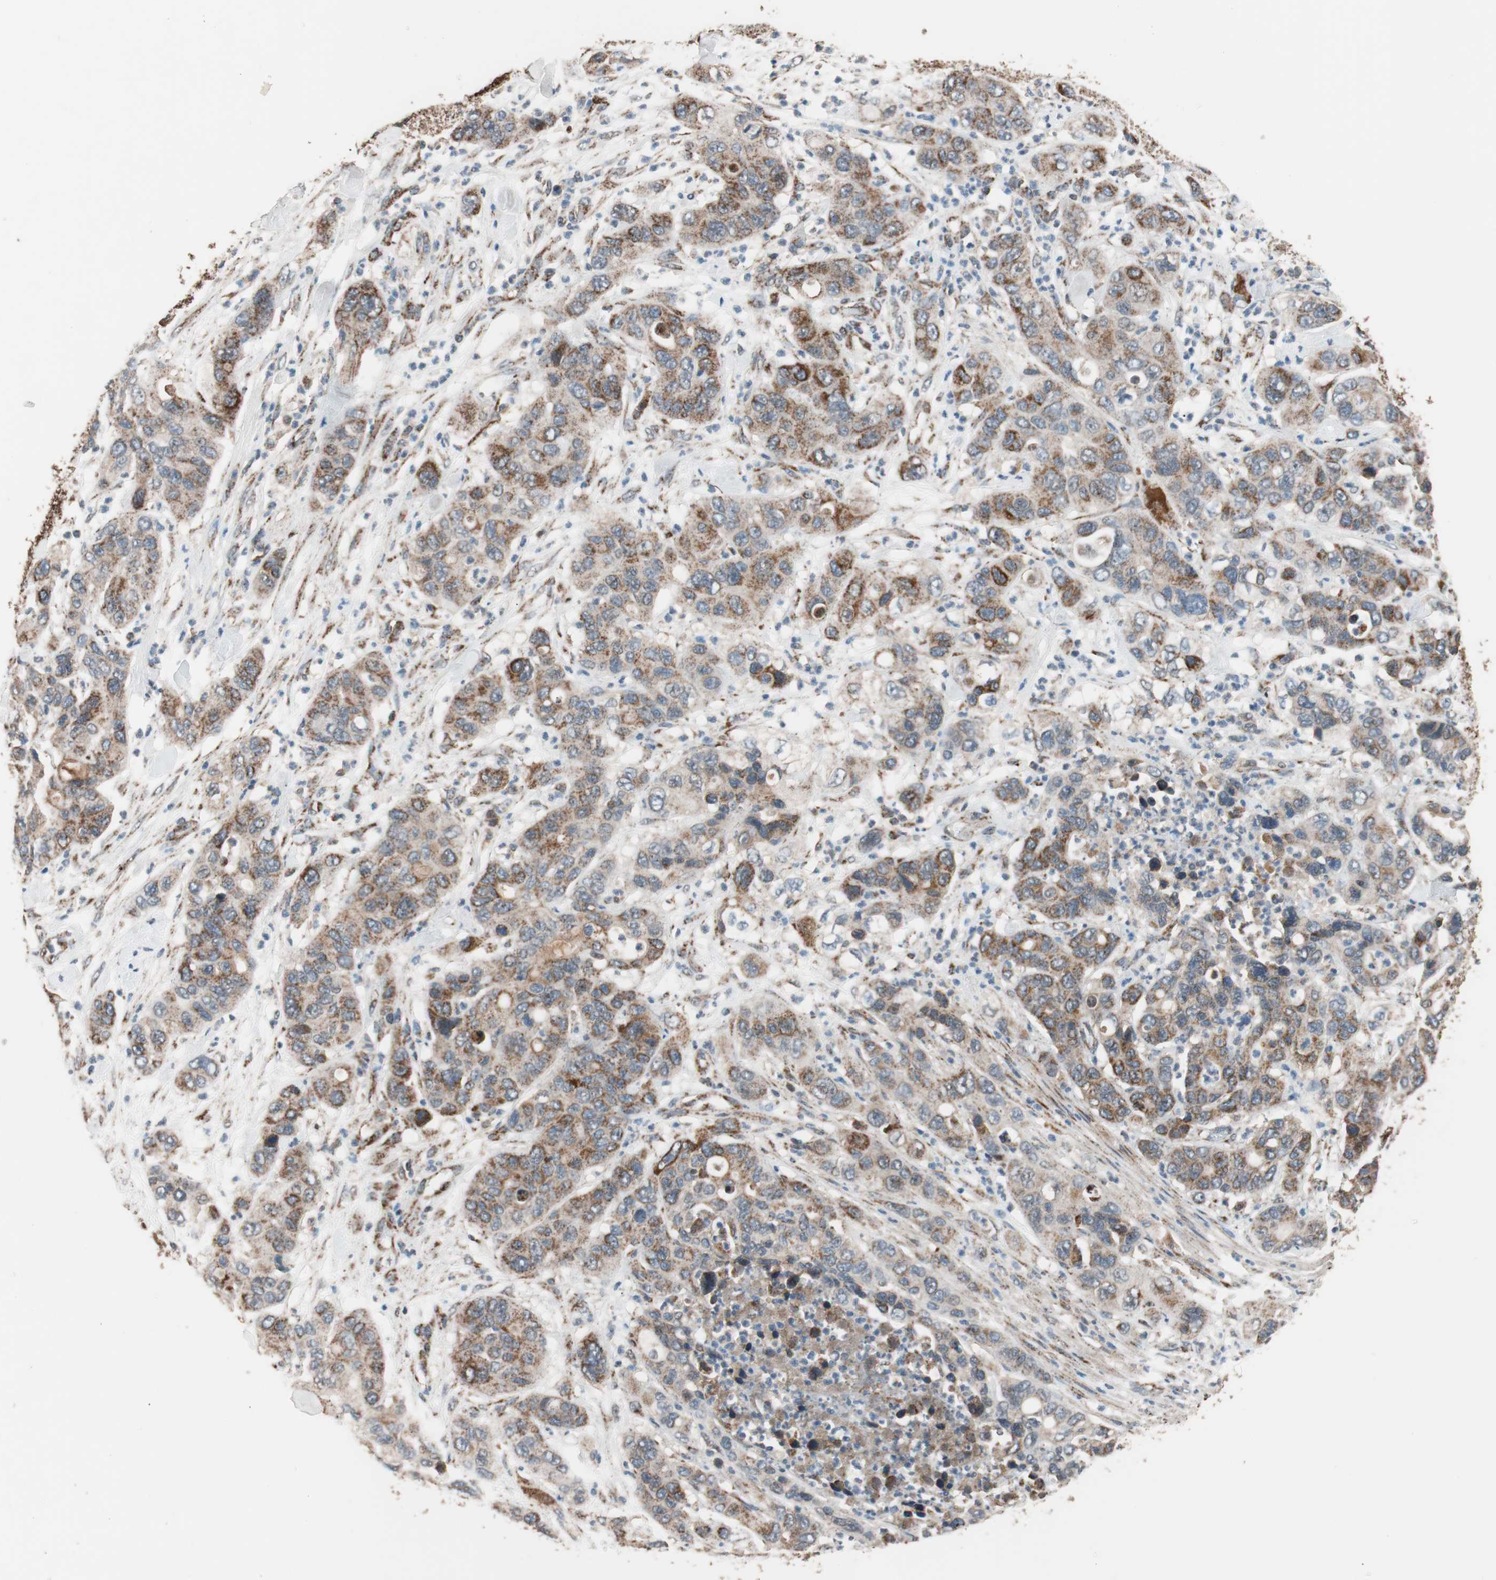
{"staining": {"intensity": "moderate", "quantity": ">75%", "location": "cytoplasmic/membranous"}, "tissue": "pancreatic cancer", "cell_type": "Tumor cells", "image_type": "cancer", "snomed": [{"axis": "morphology", "description": "Adenocarcinoma, NOS"}, {"axis": "topography", "description": "Pancreas"}], "caption": "IHC of human pancreatic cancer shows medium levels of moderate cytoplasmic/membranous expression in about >75% of tumor cells.", "gene": "PITRM1", "patient": {"sex": "female", "age": 71}}